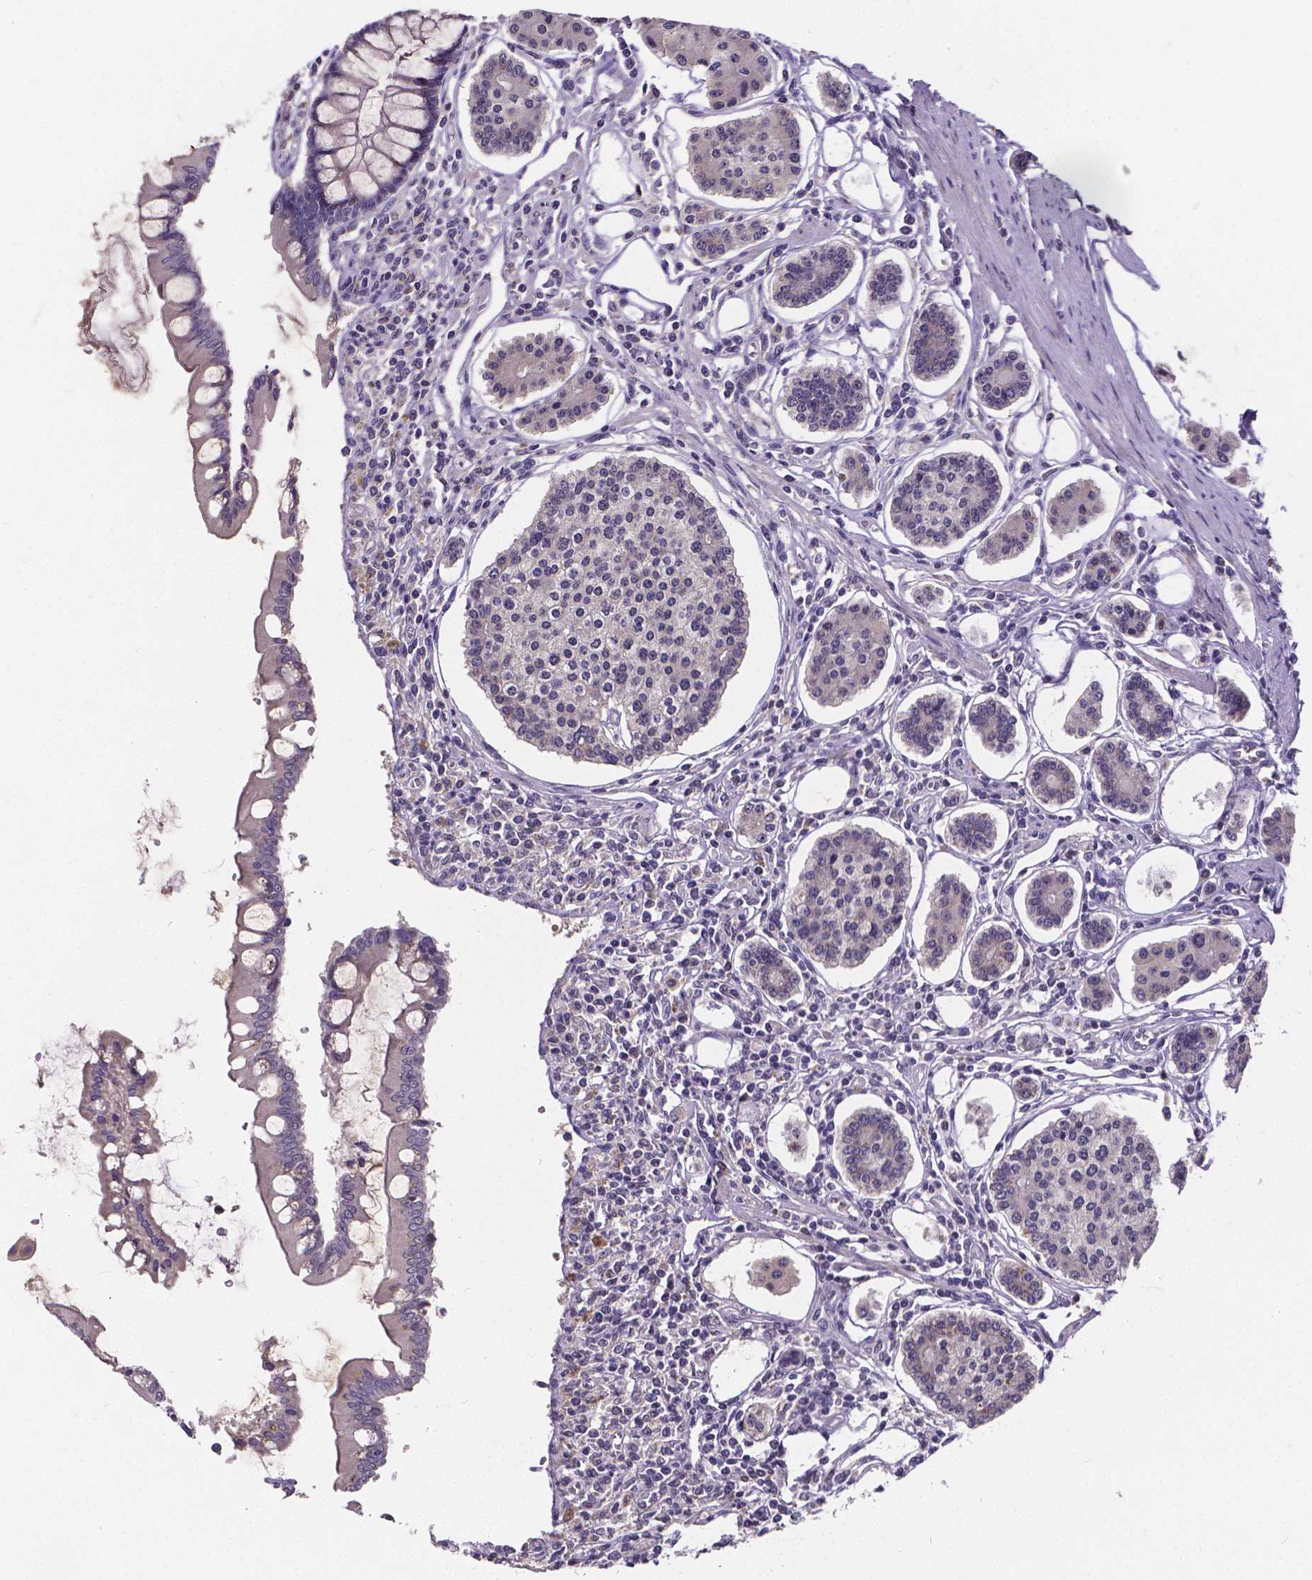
{"staining": {"intensity": "negative", "quantity": "none", "location": "none"}, "tissue": "carcinoid", "cell_type": "Tumor cells", "image_type": "cancer", "snomed": [{"axis": "morphology", "description": "Carcinoid, malignant, NOS"}, {"axis": "topography", "description": "Small intestine"}], "caption": "Immunohistochemistry micrograph of neoplastic tissue: human carcinoid stained with DAB shows no significant protein expression in tumor cells. The staining is performed using DAB brown chromogen with nuclei counter-stained in using hematoxylin.", "gene": "CTNNA2", "patient": {"sex": "female", "age": 65}}